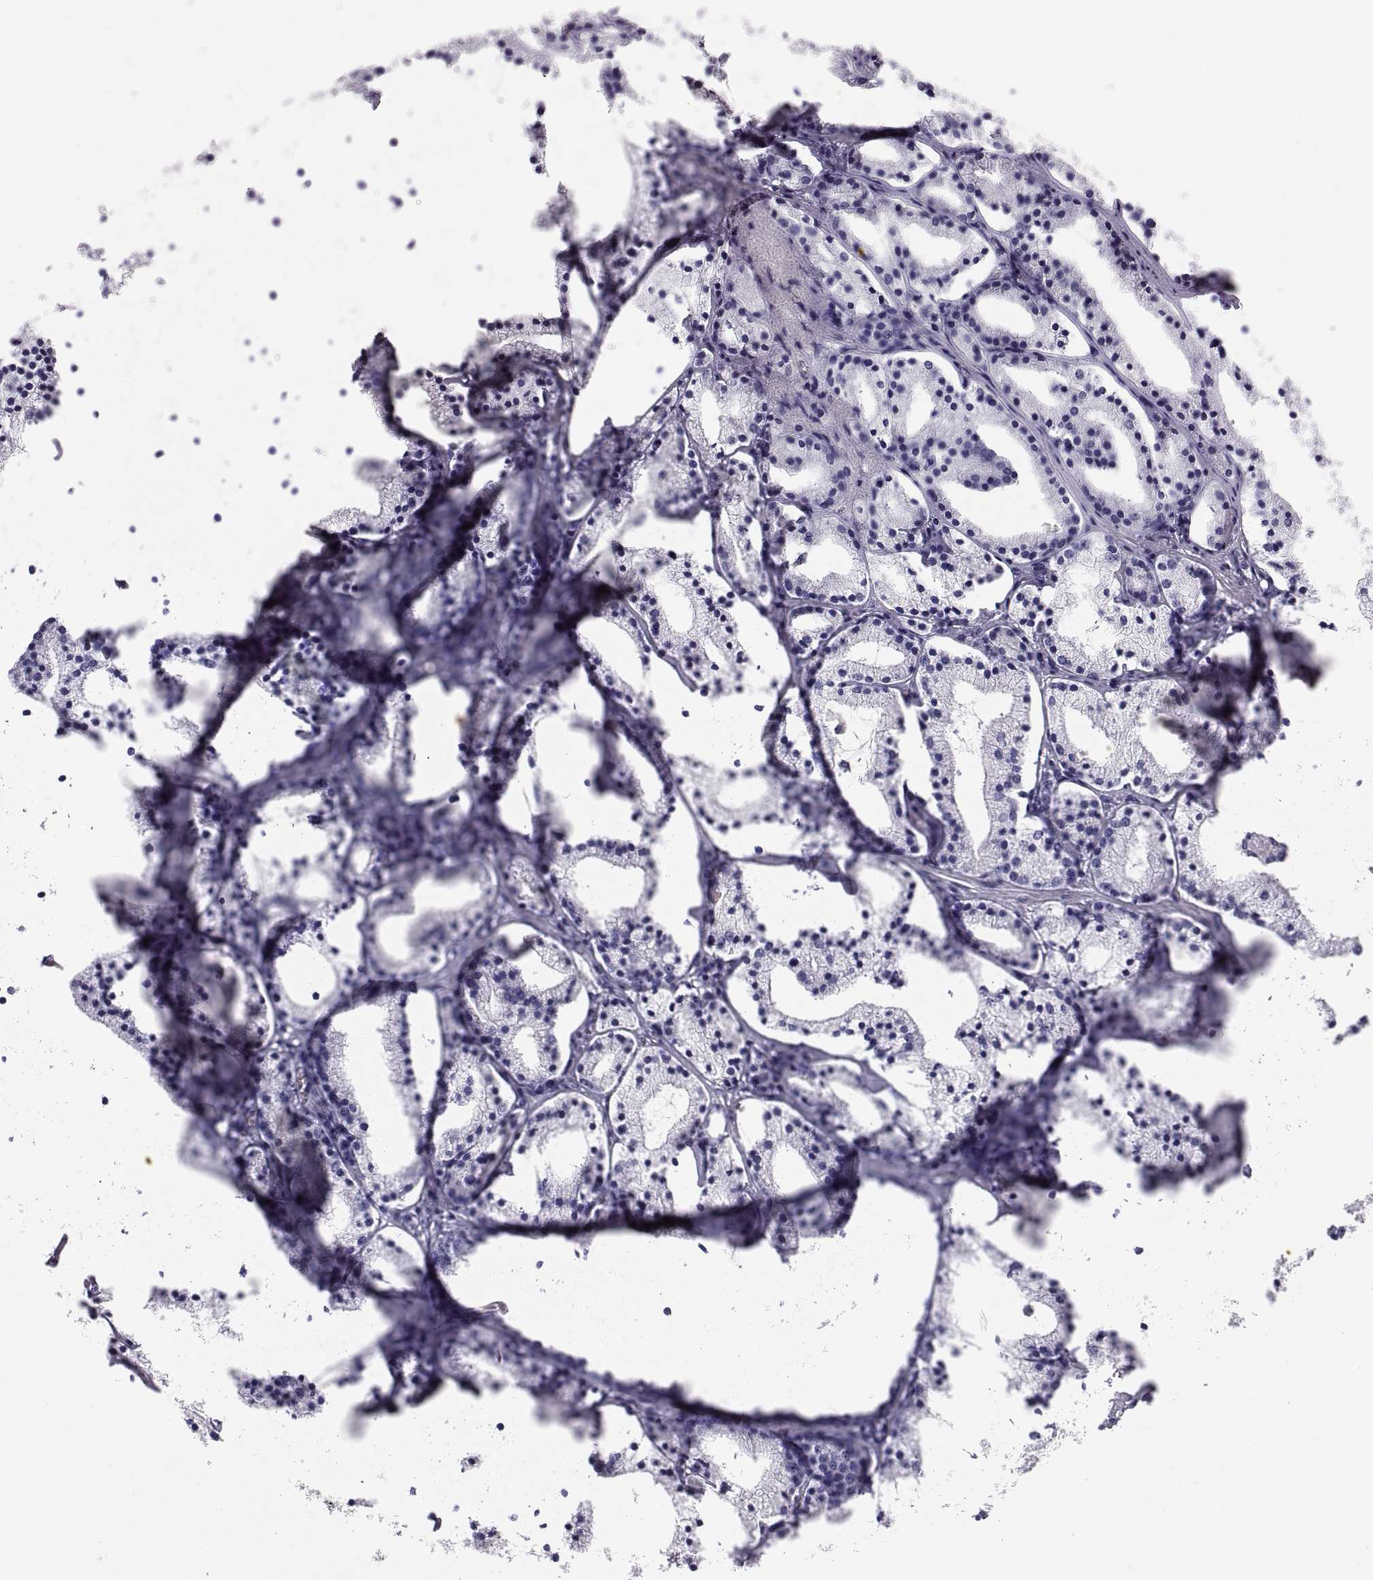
{"staining": {"intensity": "negative", "quantity": "none", "location": "none"}, "tissue": "prostate cancer", "cell_type": "Tumor cells", "image_type": "cancer", "snomed": [{"axis": "morphology", "description": "Adenocarcinoma, NOS"}, {"axis": "topography", "description": "Prostate"}], "caption": "The histopathology image demonstrates no staining of tumor cells in adenocarcinoma (prostate). (Immunohistochemistry (ihc), brightfield microscopy, high magnification).", "gene": "PAX2", "patient": {"sex": "male", "age": 69}}